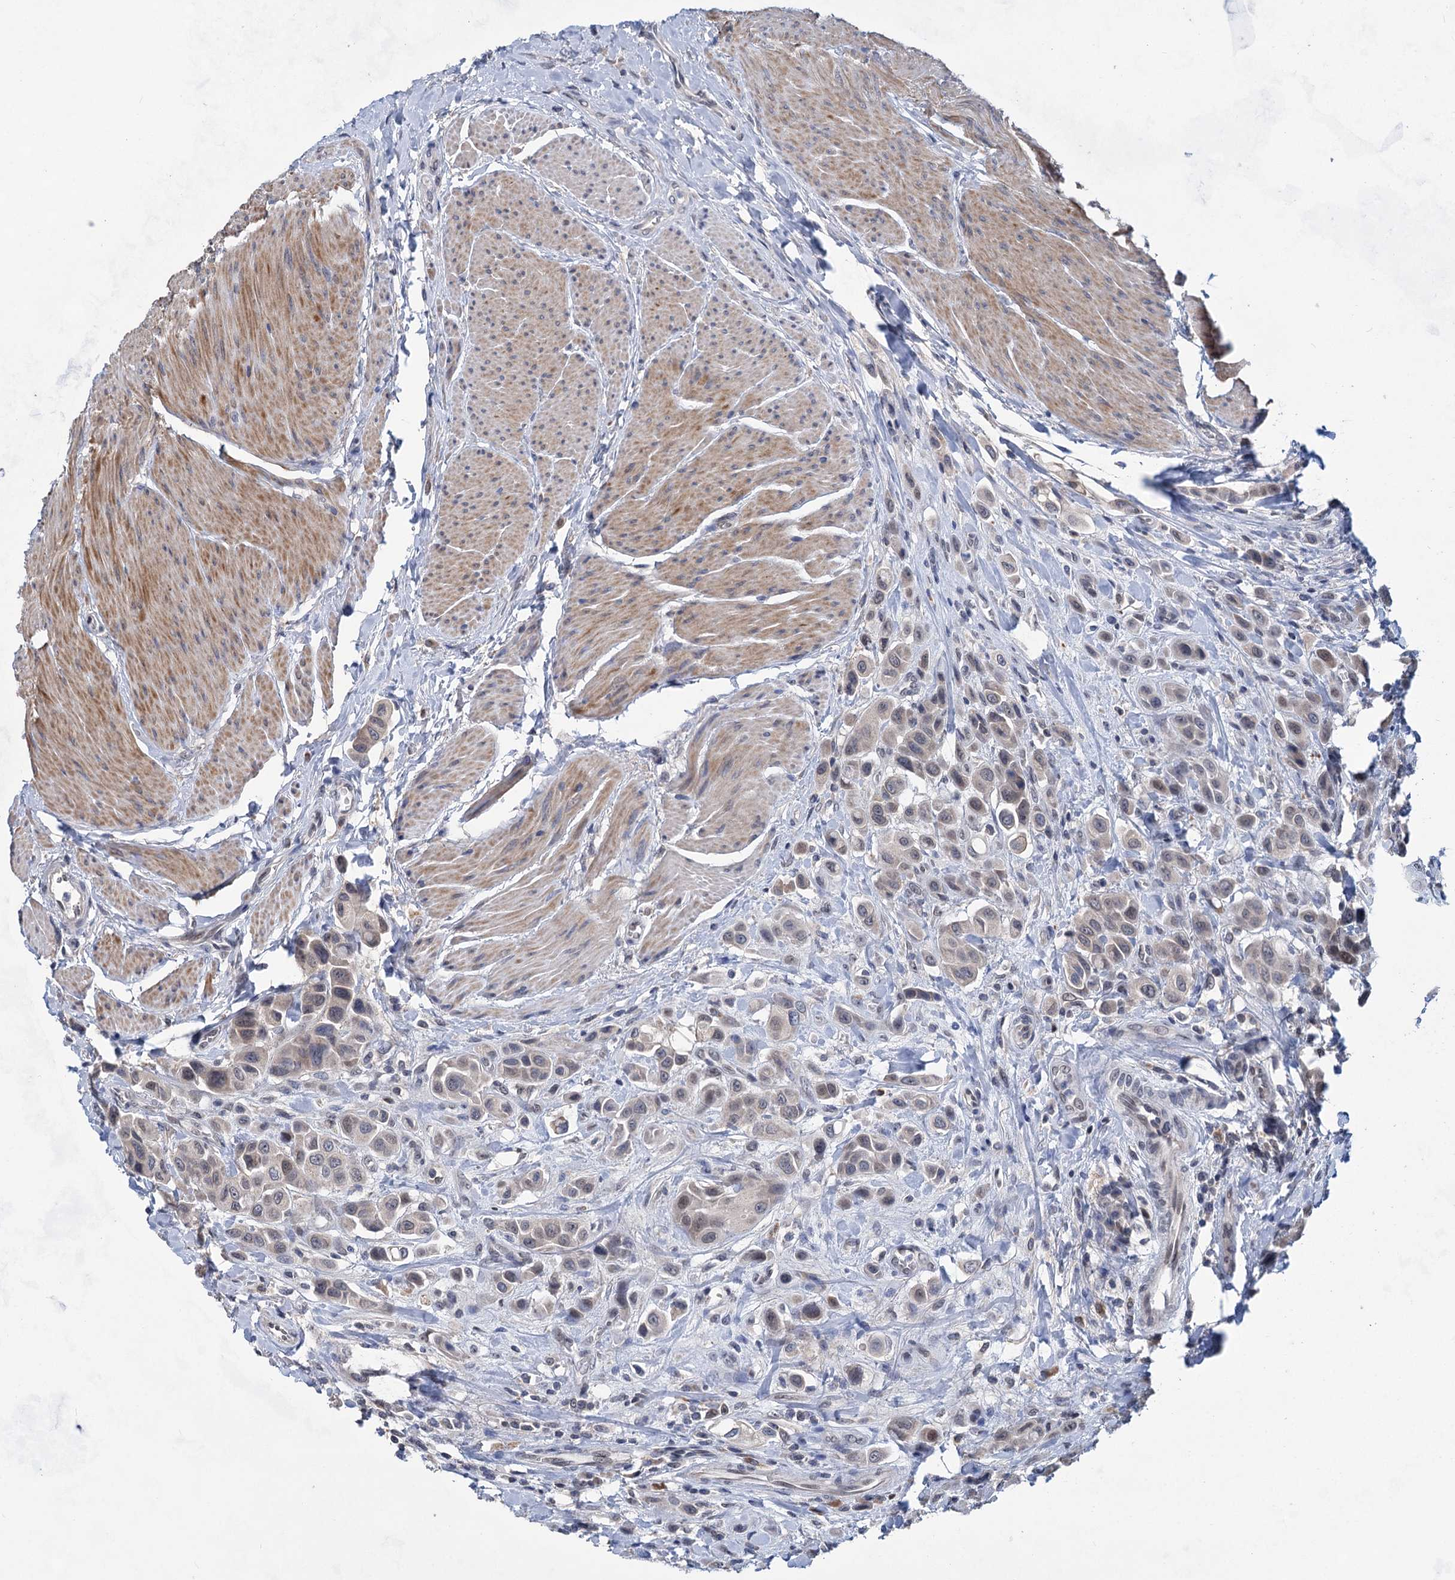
{"staining": {"intensity": "weak", "quantity": "<25%", "location": "cytoplasmic/membranous"}, "tissue": "urothelial cancer", "cell_type": "Tumor cells", "image_type": "cancer", "snomed": [{"axis": "morphology", "description": "Urothelial carcinoma, High grade"}, {"axis": "topography", "description": "Urinary bladder"}], "caption": "Human high-grade urothelial carcinoma stained for a protein using IHC reveals no staining in tumor cells.", "gene": "TTC17", "patient": {"sex": "male", "age": 50}}